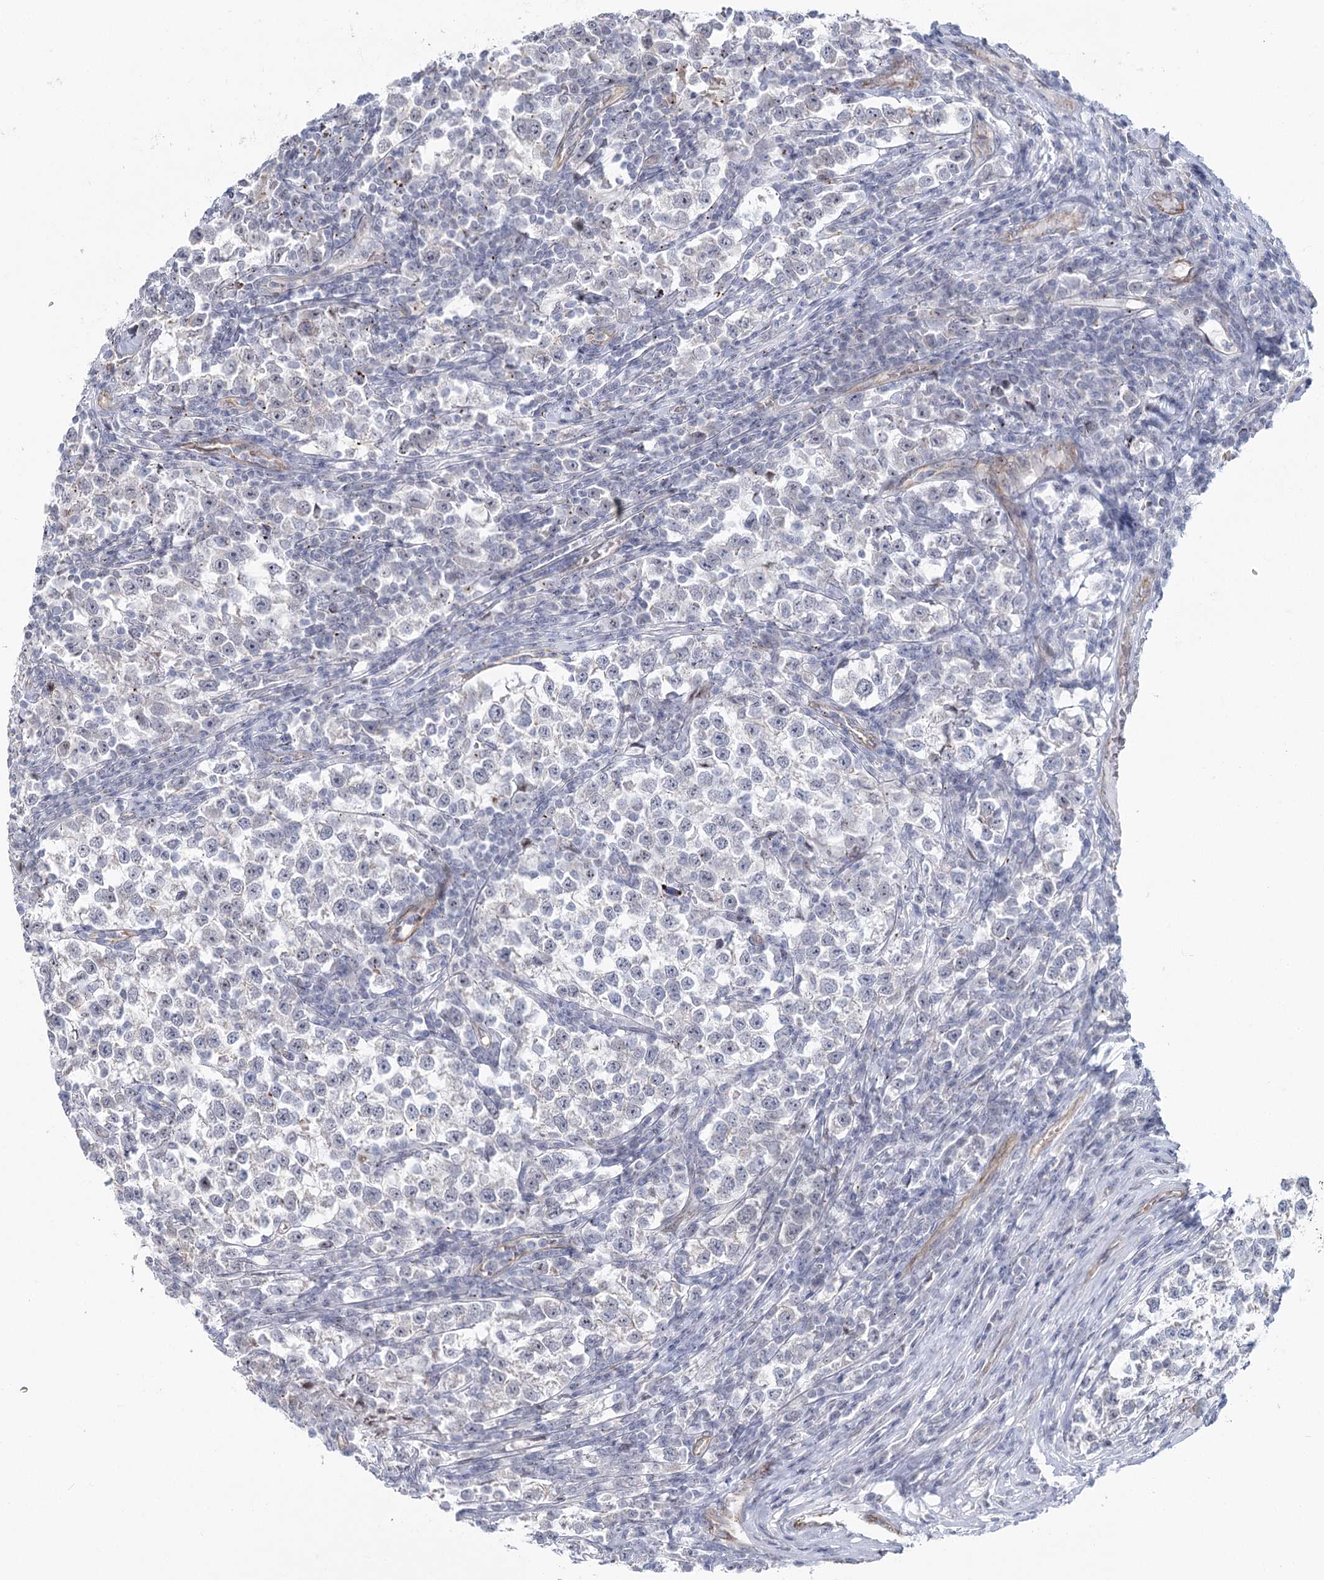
{"staining": {"intensity": "negative", "quantity": "none", "location": "none"}, "tissue": "testis cancer", "cell_type": "Tumor cells", "image_type": "cancer", "snomed": [{"axis": "morphology", "description": "Normal tissue, NOS"}, {"axis": "morphology", "description": "Seminoma, NOS"}, {"axis": "topography", "description": "Testis"}], "caption": "Micrograph shows no significant protein positivity in tumor cells of seminoma (testis). (Stains: DAB (3,3'-diaminobenzidine) IHC with hematoxylin counter stain, Microscopy: brightfield microscopy at high magnification).", "gene": "ABHD8", "patient": {"sex": "male", "age": 43}}